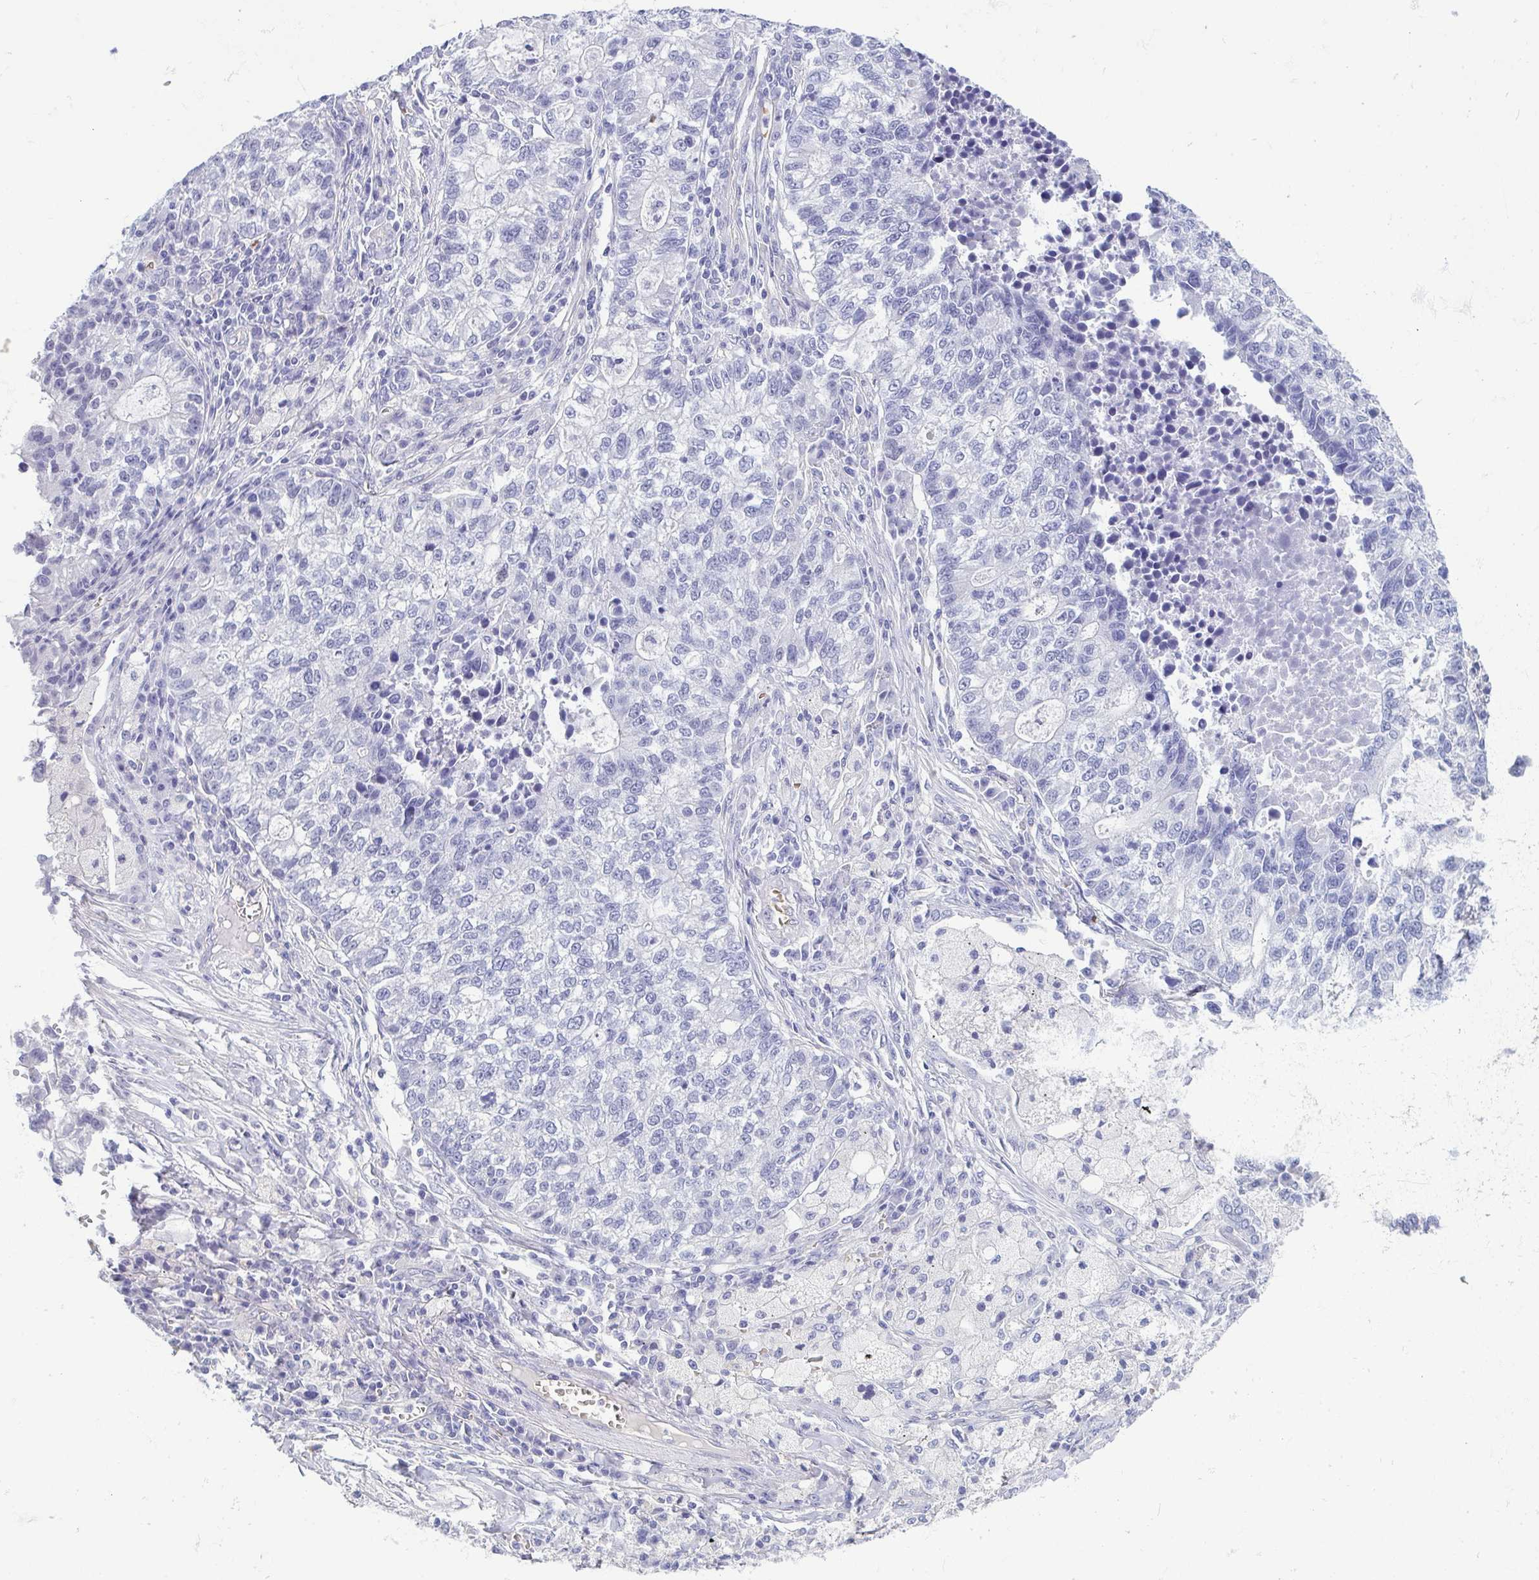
{"staining": {"intensity": "negative", "quantity": "none", "location": "none"}, "tissue": "lung cancer", "cell_type": "Tumor cells", "image_type": "cancer", "snomed": [{"axis": "morphology", "description": "Adenocarcinoma, NOS"}, {"axis": "topography", "description": "Lung"}], "caption": "This is a micrograph of immunohistochemistry staining of lung adenocarcinoma, which shows no expression in tumor cells.", "gene": "MORC4", "patient": {"sex": "male", "age": 57}}